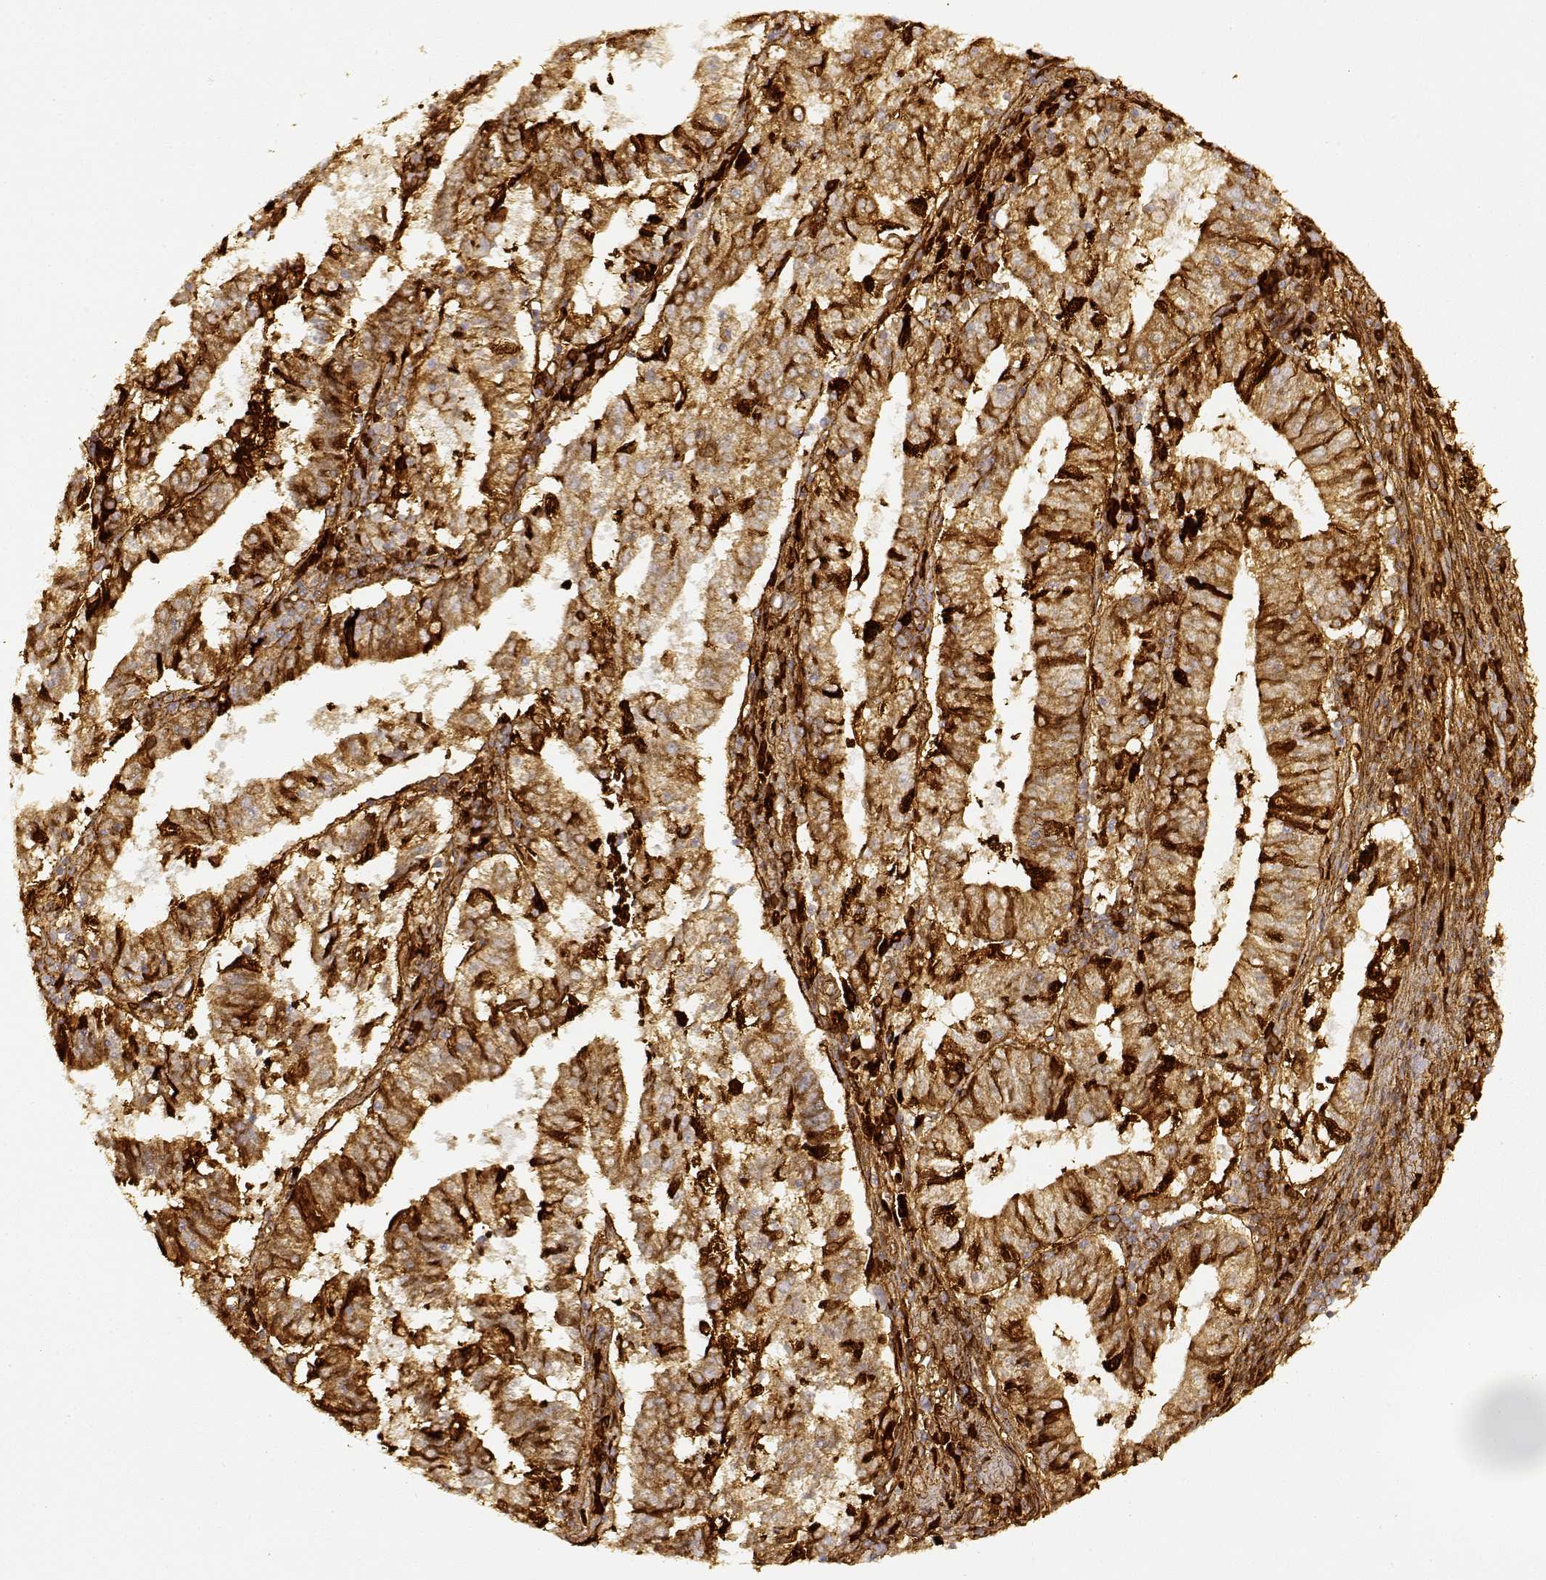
{"staining": {"intensity": "strong", "quantity": ">75%", "location": "cytoplasmic/membranous"}, "tissue": "endometrial cancer", "cell_type": "Tumor cells", "image_type": "cancer", "snomed": [{"axis": "morphology", "description": "Adenocarcinoma, NOS"}, {"axis": "topography", "description": "Endometrium"}], "caption": "Brown immunohistochemical staining in endometrial cancer (adenocarcinoma) demonstrates strong cytoplasmic/membranous expression in approximately >75% of tumor cells. (brown staining indicates protein expression, while blue staining denotes nuclei).", "gene": "LAMC2", "patient": {"sex": "female", "age": 82}}